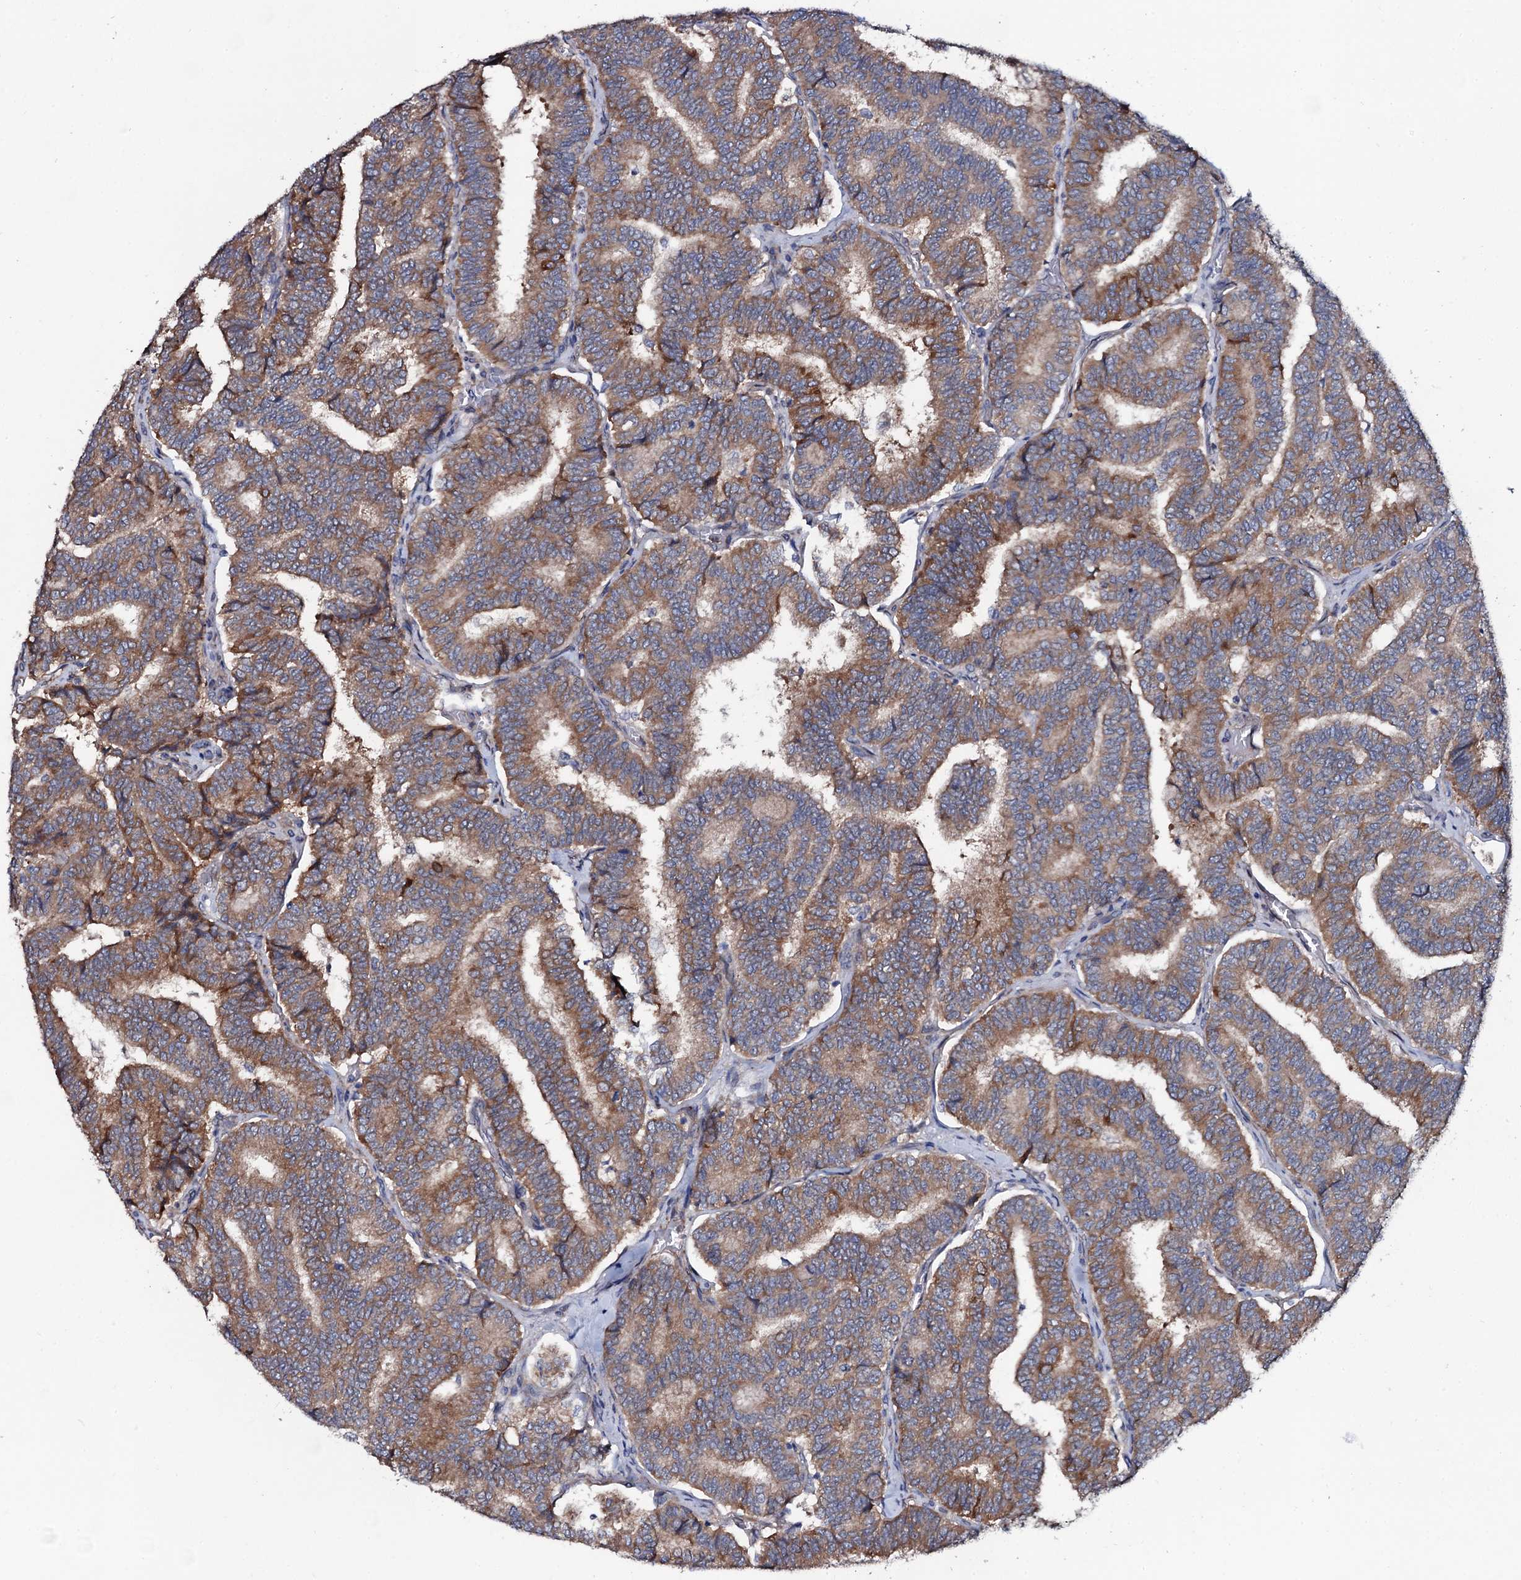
{"staining": {"intensity": "moderate", "quantity": ">75%", "location": "cytoplasmic/membranous"}, "tissue": "thyroid cancer", "cell_type": "Tumor cells", "image_type": "cancer", "snomed": [{"axis": "morphology", "description": "Papillary adenocarcinoma, NOS"}, {"axis": "topography", "description": "Thyroid gland"}], "caption": "The immunohistochemical stain labels moderate cytoplasmic/membranous expression in tumor cells of thyroid cancer (papillary adenocarcinoma) tissue.", "gene": "PPP1R3D", "patient": {"sex": "female", "age": 35}}